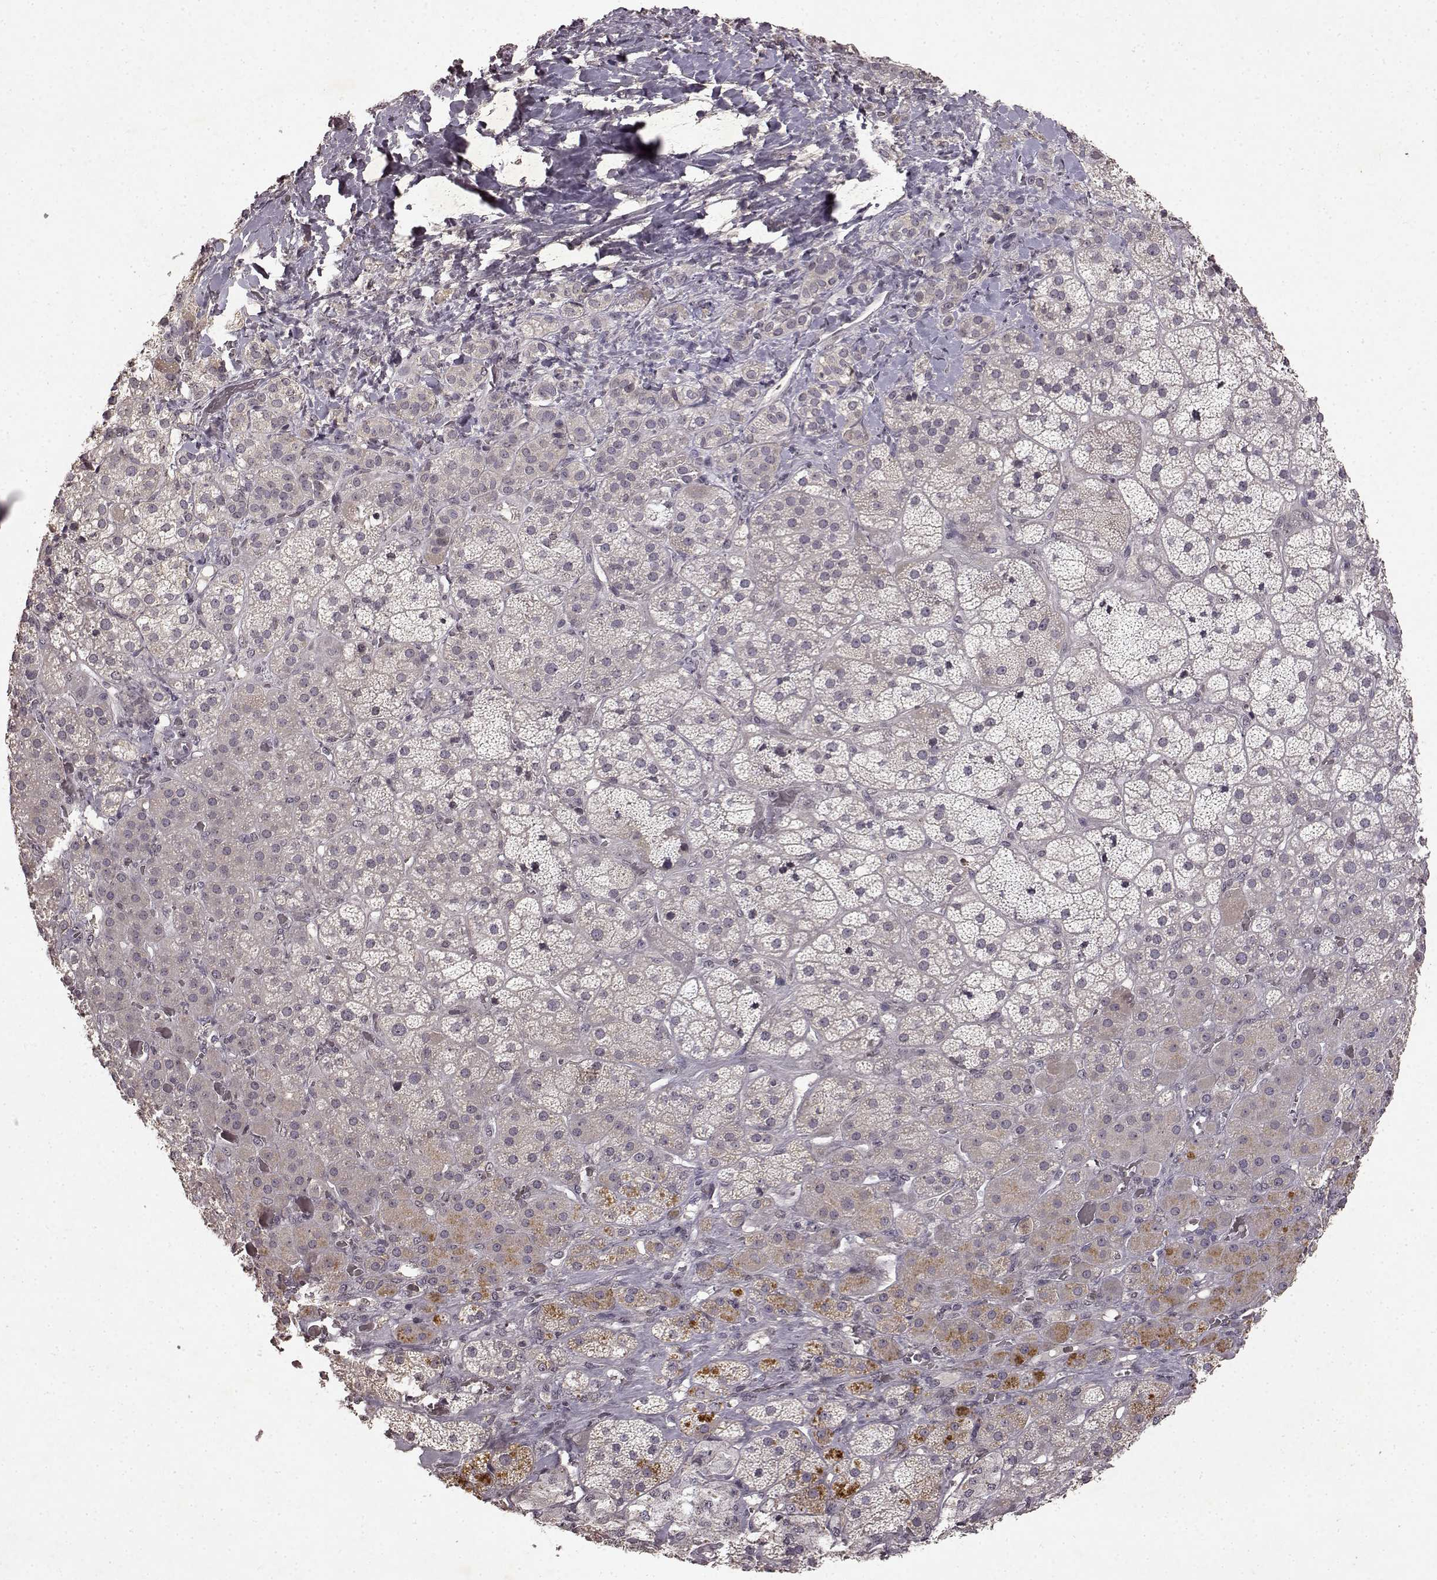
{"staining": {"intensity": "negative", "quantity": "none", "location": "none"}, "tissue": "adrenal gland", "cell_type": "Glandular cells", "image_type": "normal", "snomed": [{"axis": "morphology", "description": "Normal tissue, NOS"}, {"axis": "topography", "description": "Adrenal gland"}], "caption": "Adrenal gland was stained to show a protein in brown. There is no significant positivity in glandular cells. (DAB (3,3'-diaminobenzidine) immunohistochemistry (IHC) with hematoxylin counter stain).", "gene": "LHB", "patient": {"sex": "male", "age": 57}}